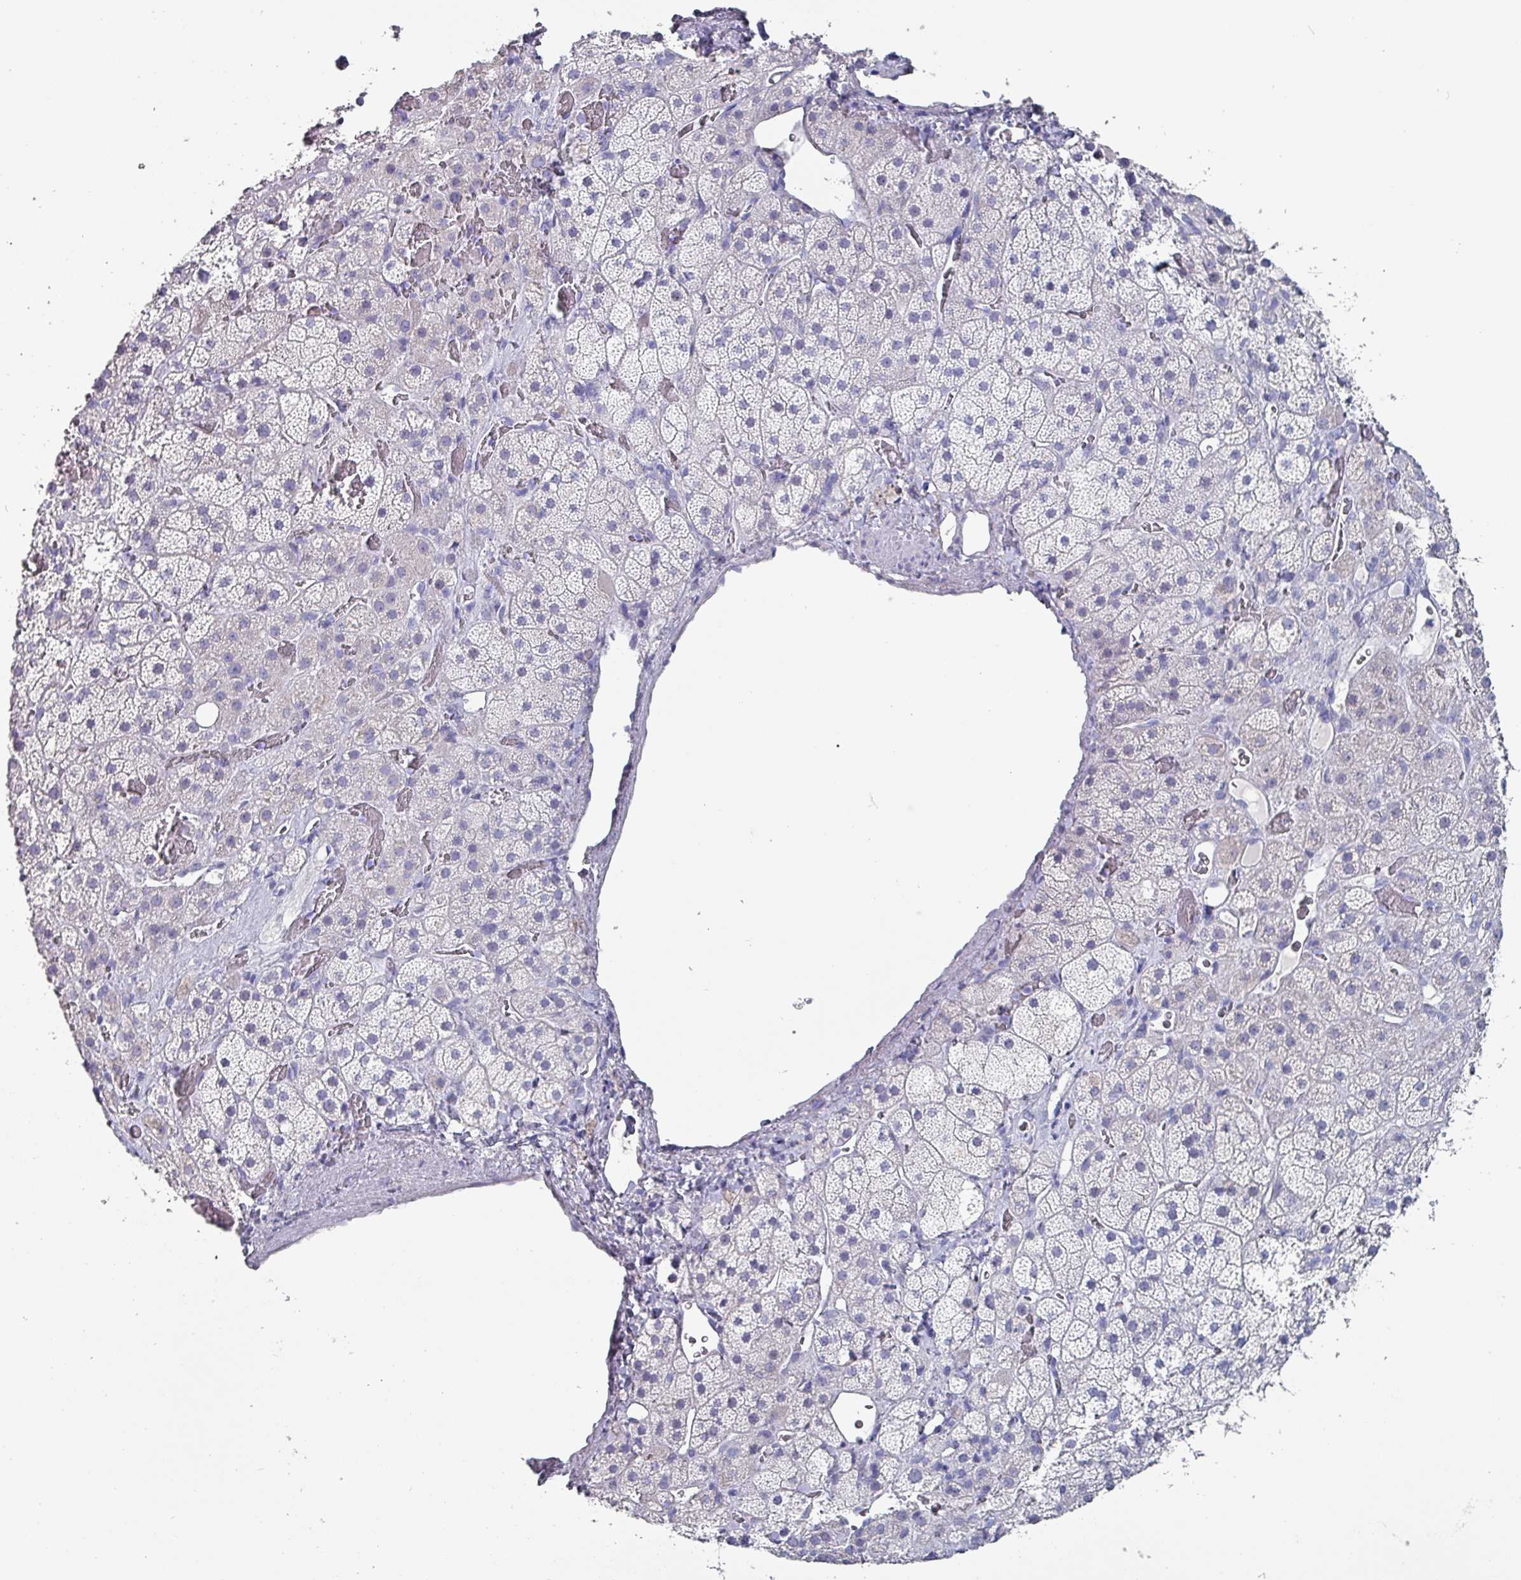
{"staining": {"intensity": "negative", "quantity": "none", "location": "none"}, "tissue": "adrenal gland", "cell_type": "Glandular cells", "image_type": "normal", "snomed": [{"axis": "morphology", "description": "Normal tissue, NOS"}, {"axis": "topography", "description": "Adrenal gland"}], "caption": "Human adrenal gland stained for a protein using IHC exhibits no positivity in glandular cells.", "gene": "INS", "patient": {"sex": "male", "age": 57}}